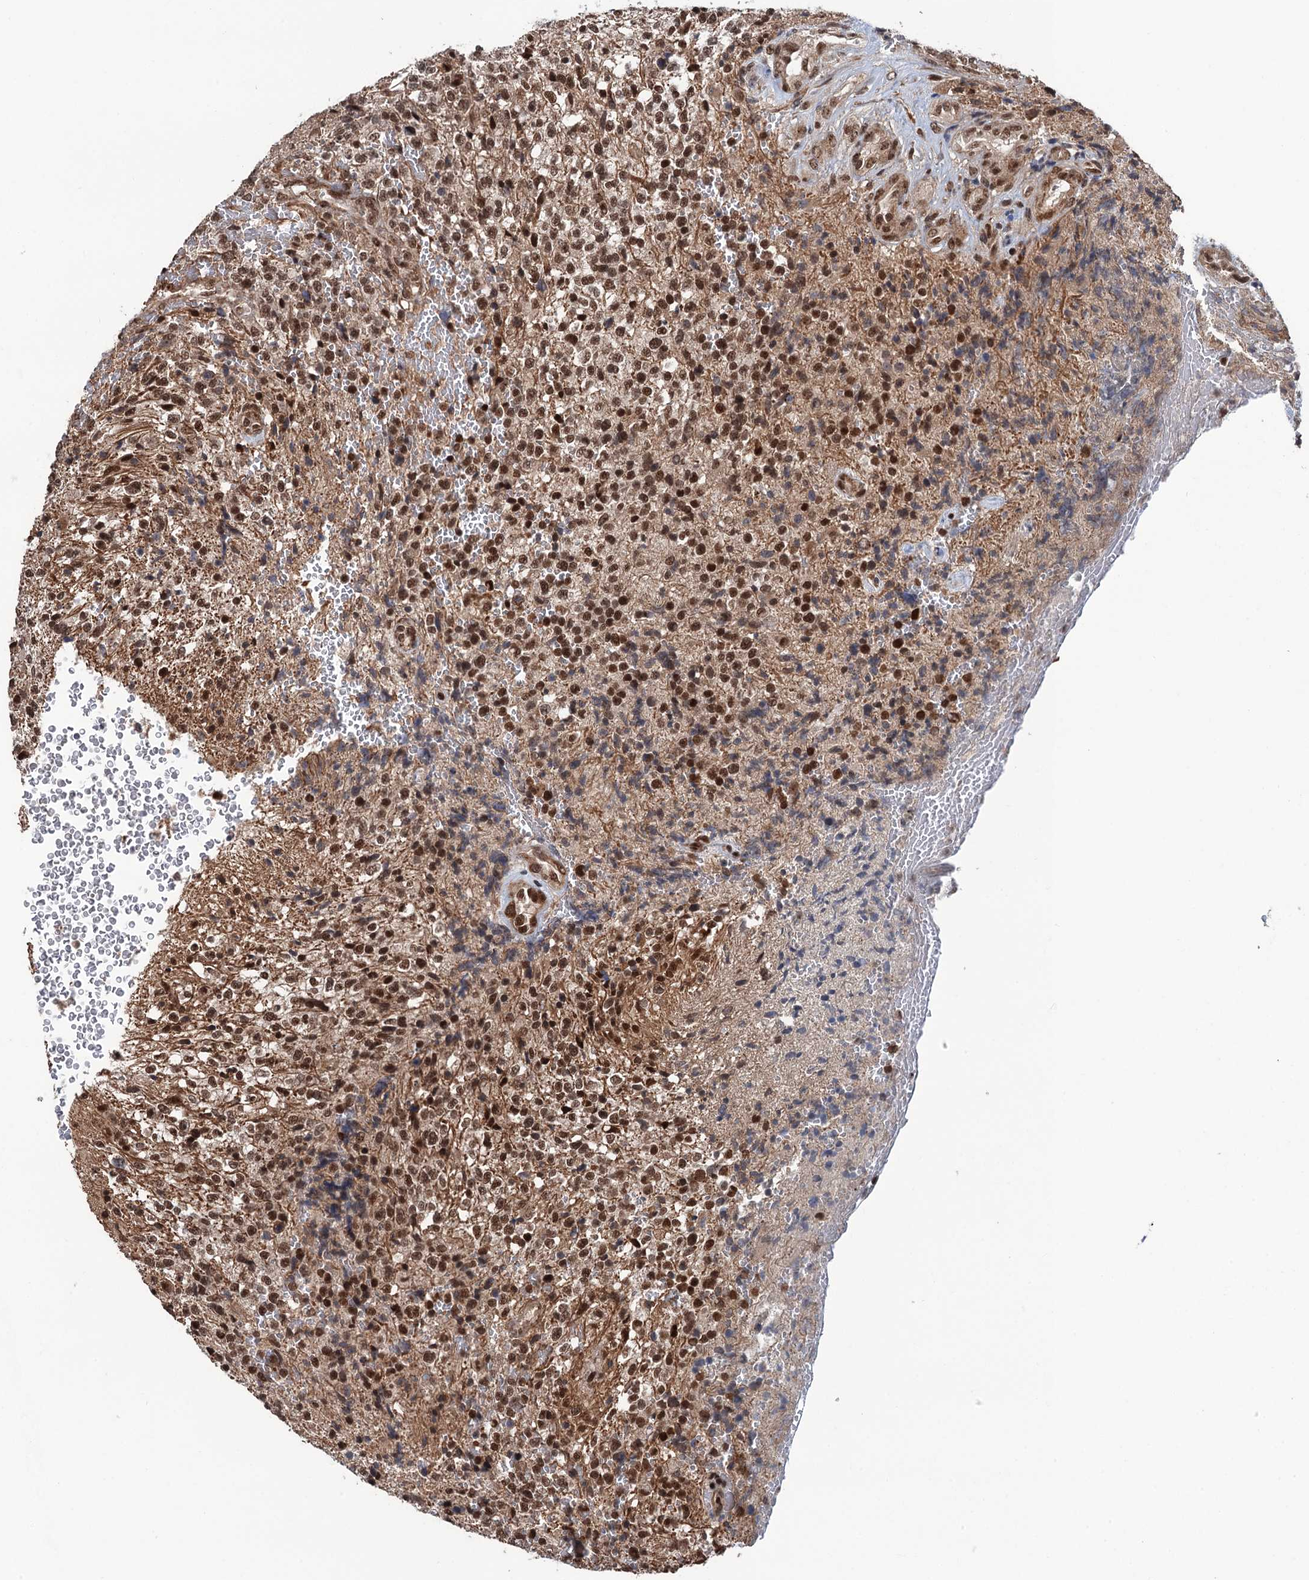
{"staining": {"intensity": "strong", "quantity": ">75%", "location": "nuclear"}, "tissue": "glioma", "cell_type": "Tumor cells", "image_type": "cancer", "snomed": [{"axis": "morphology", "description": "Glioma, malignant, High grade"}, {"axis": "topography", "description": "Brain"}], "caption": "About >75% of tumor cells in malignant glioma (high-grade) exhibit strong nuclear protein staining as visualized by brown immunohistochemical staining.", "gene": "RASSF4", "patient": {"sex": "male", "age": 56}}